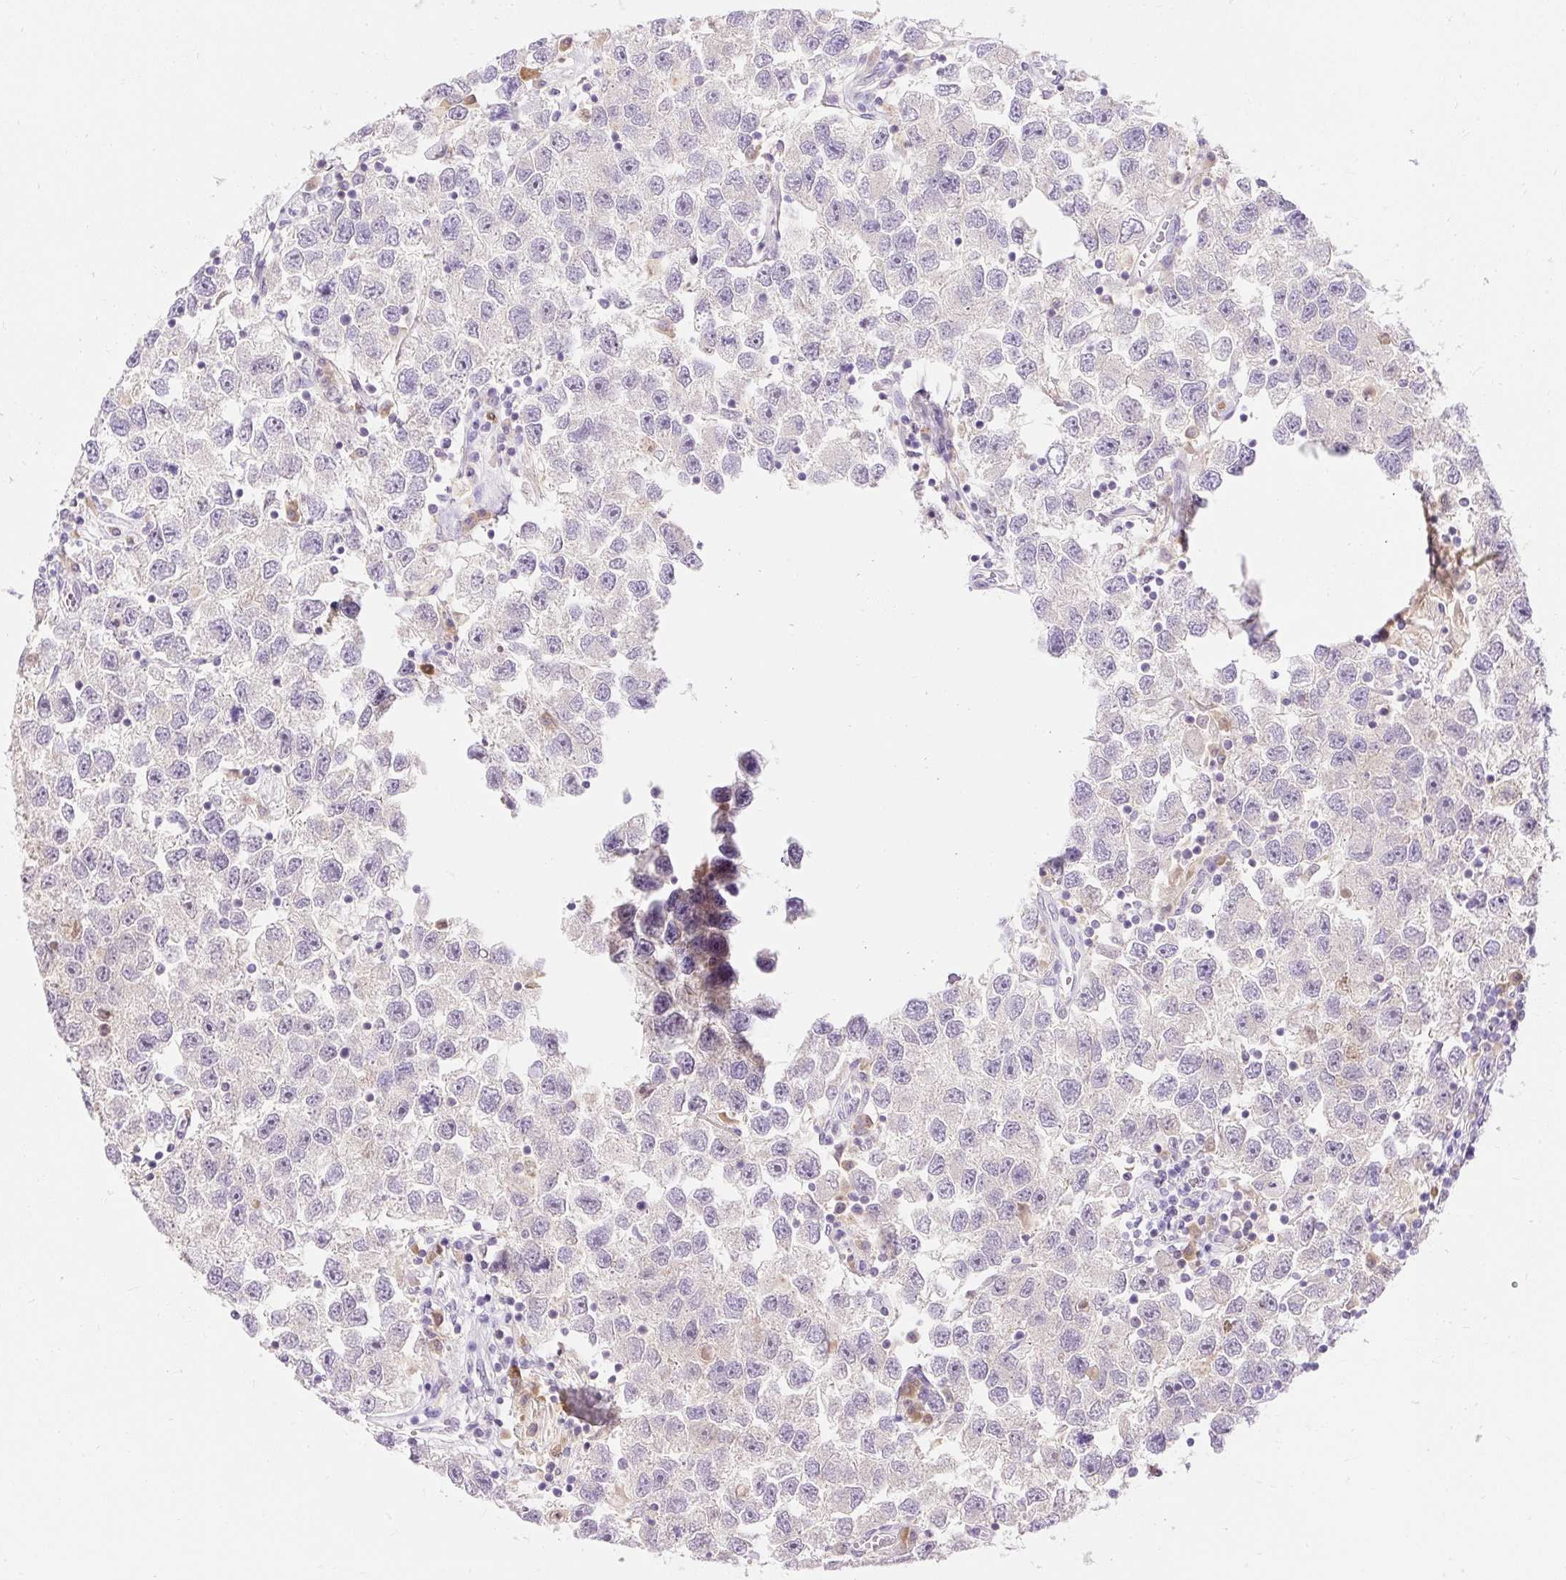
{"staining": {"intensity": "negative", "quantity": "none", "location": "none"}, "tissue": "testis cancer", "cell_type": "Tumor cells", "image_type": "cancer", "snomed": [{"axis": "morphology", "description": "Seminoma, NOS"}, {"axis": "topography", "description": "Testis"}], "caption": "Tumor cells are negative for brown protein staining in testis cancer.", "gene": "TMEM150C", "patient": {"sex": "male", "age": 26}}